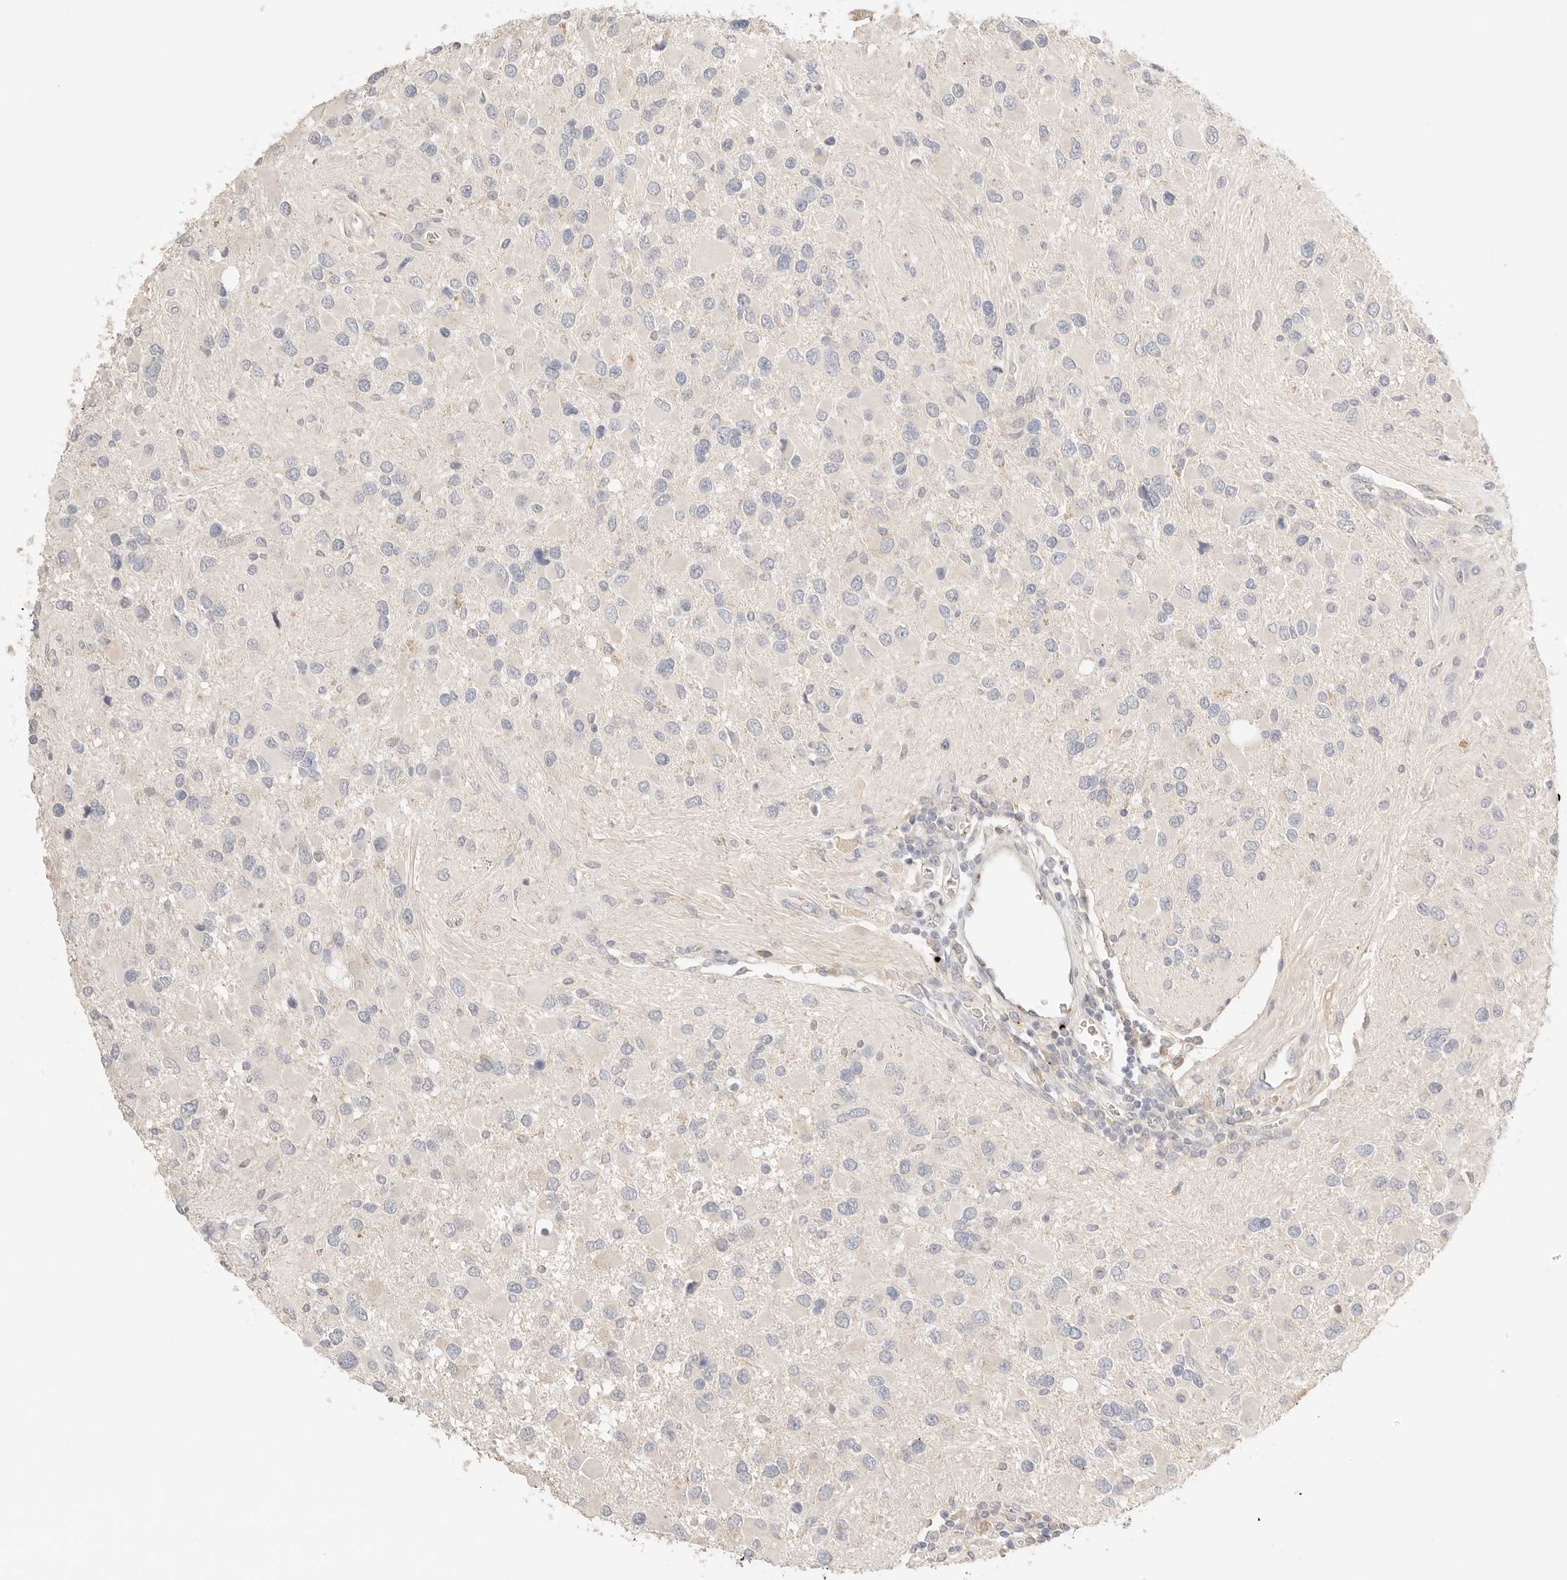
{"staining": {"intensity": "negative", "quantity": "none", "location": "none"}, "tissue": "glioma", "cell_type": "Tumor cells", "image_type": "cancer", "snomed": [{"axis": "morphology", "description": "Glioma, malignant, High grade"}, {"axis": "topography", "description": "Brain"}], "caption": "This is an immunohistochemistry (IHC) photomicrograph of human glioma. There is no staining in tumor cells.", "gene": "CEP120", "patient": {"sex": "male", "age": 53}}